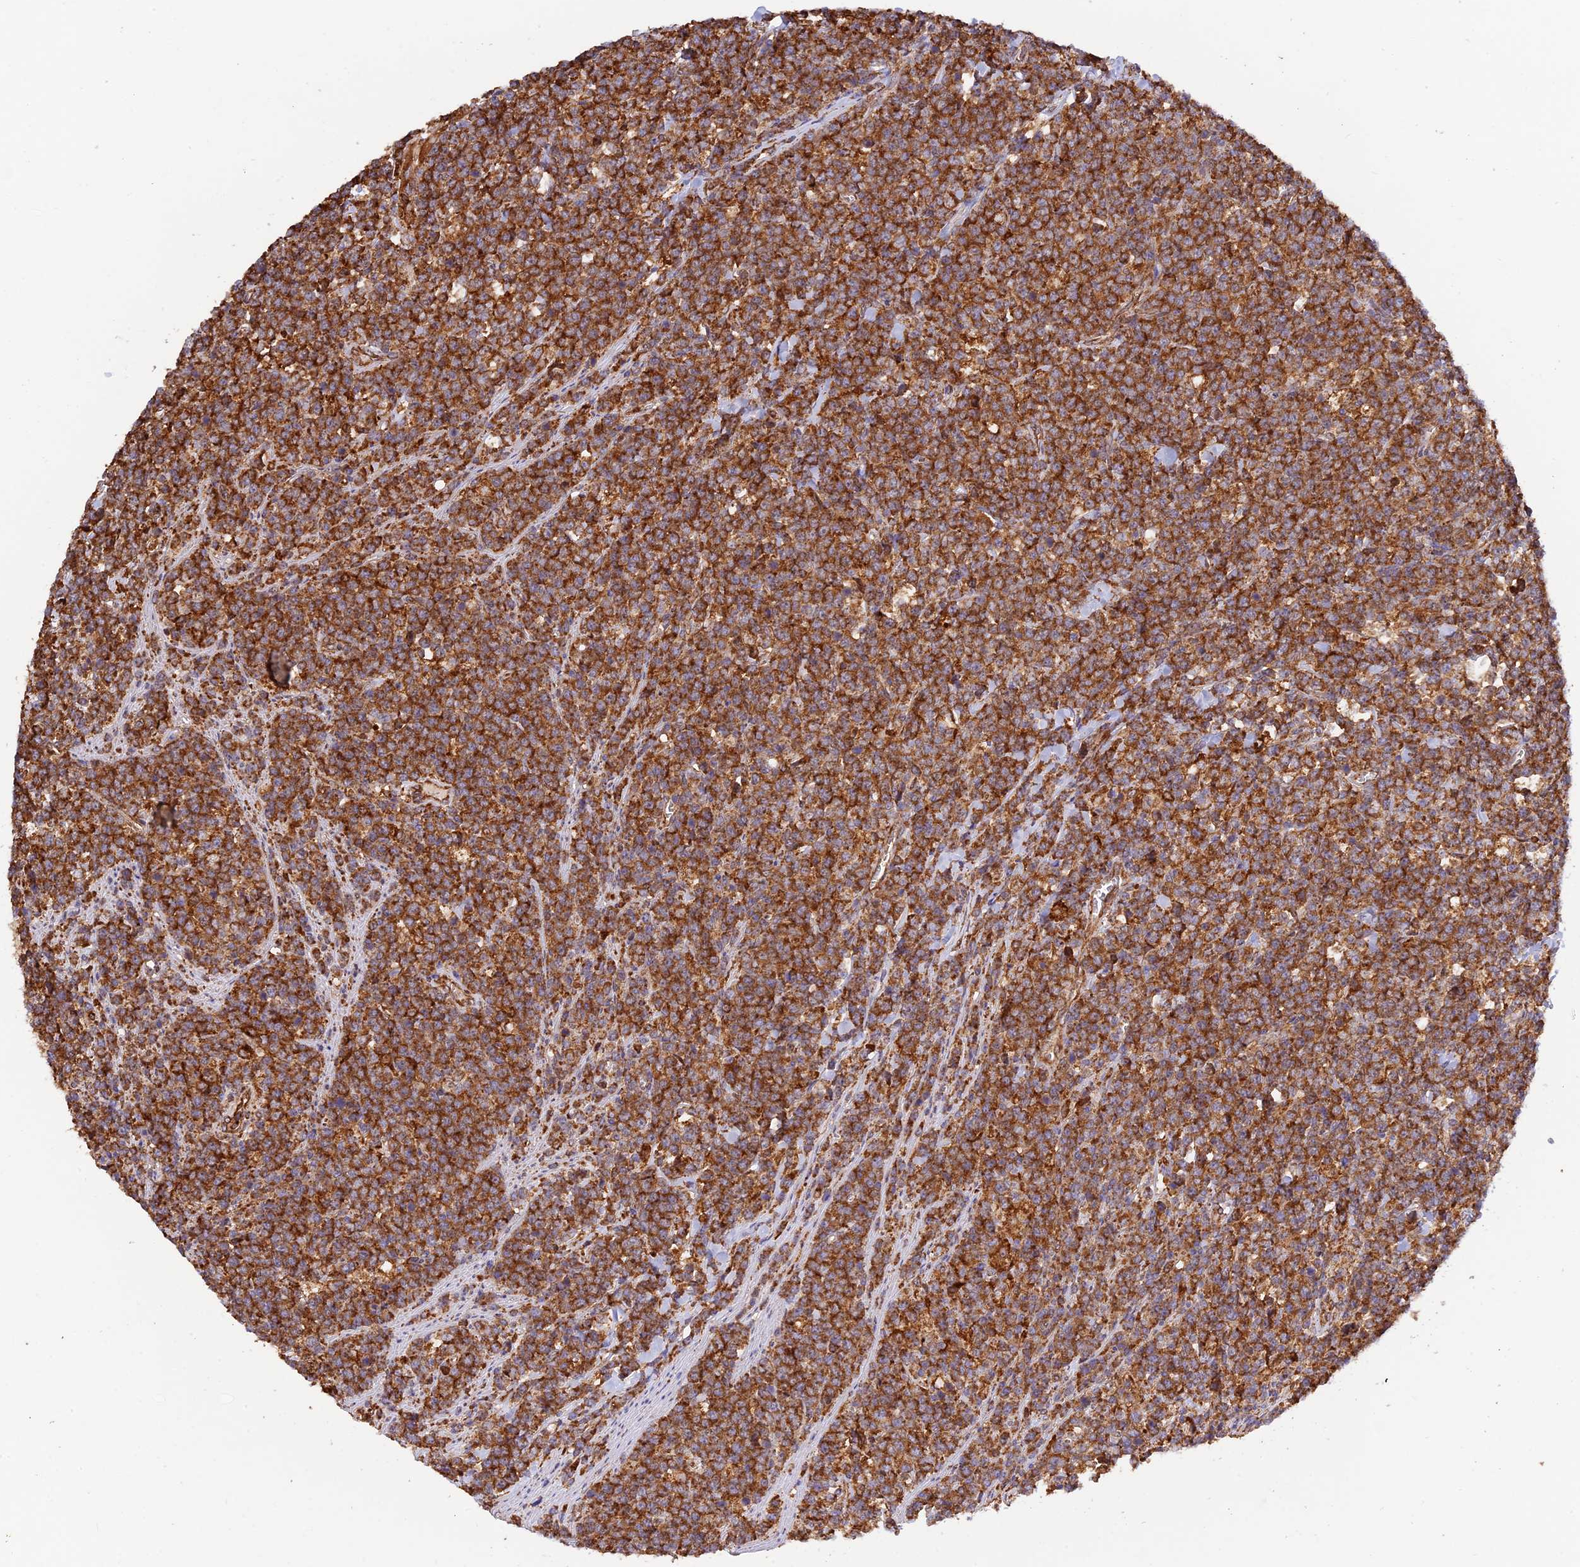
{"staining": {"intensity": "strong", "quantity": ">75%", "location": "cytoplasmic/membranous"}, "tissue": "lymphoma", "cell_type": "Tumor cells", "image_type": "cancer", "snomed": [{"axis": "morphology", "description": "Malignant lymphoma, non-Hodgkin's type, High grade"}, {"axis": "topography", "description": "Small intestine"}], "caption": "Immunohistochemistry (IHC) photomicrograph of human high-grade malignant lymphoma, non-Hodgkin's type stained for a protein (brown), which exhibits high levels of strong cytoplasmic/membranous positivity in approximately >75% of tumor cells.", "gene": "RPL5", "patient": {"sex": "male", "age": 8}}